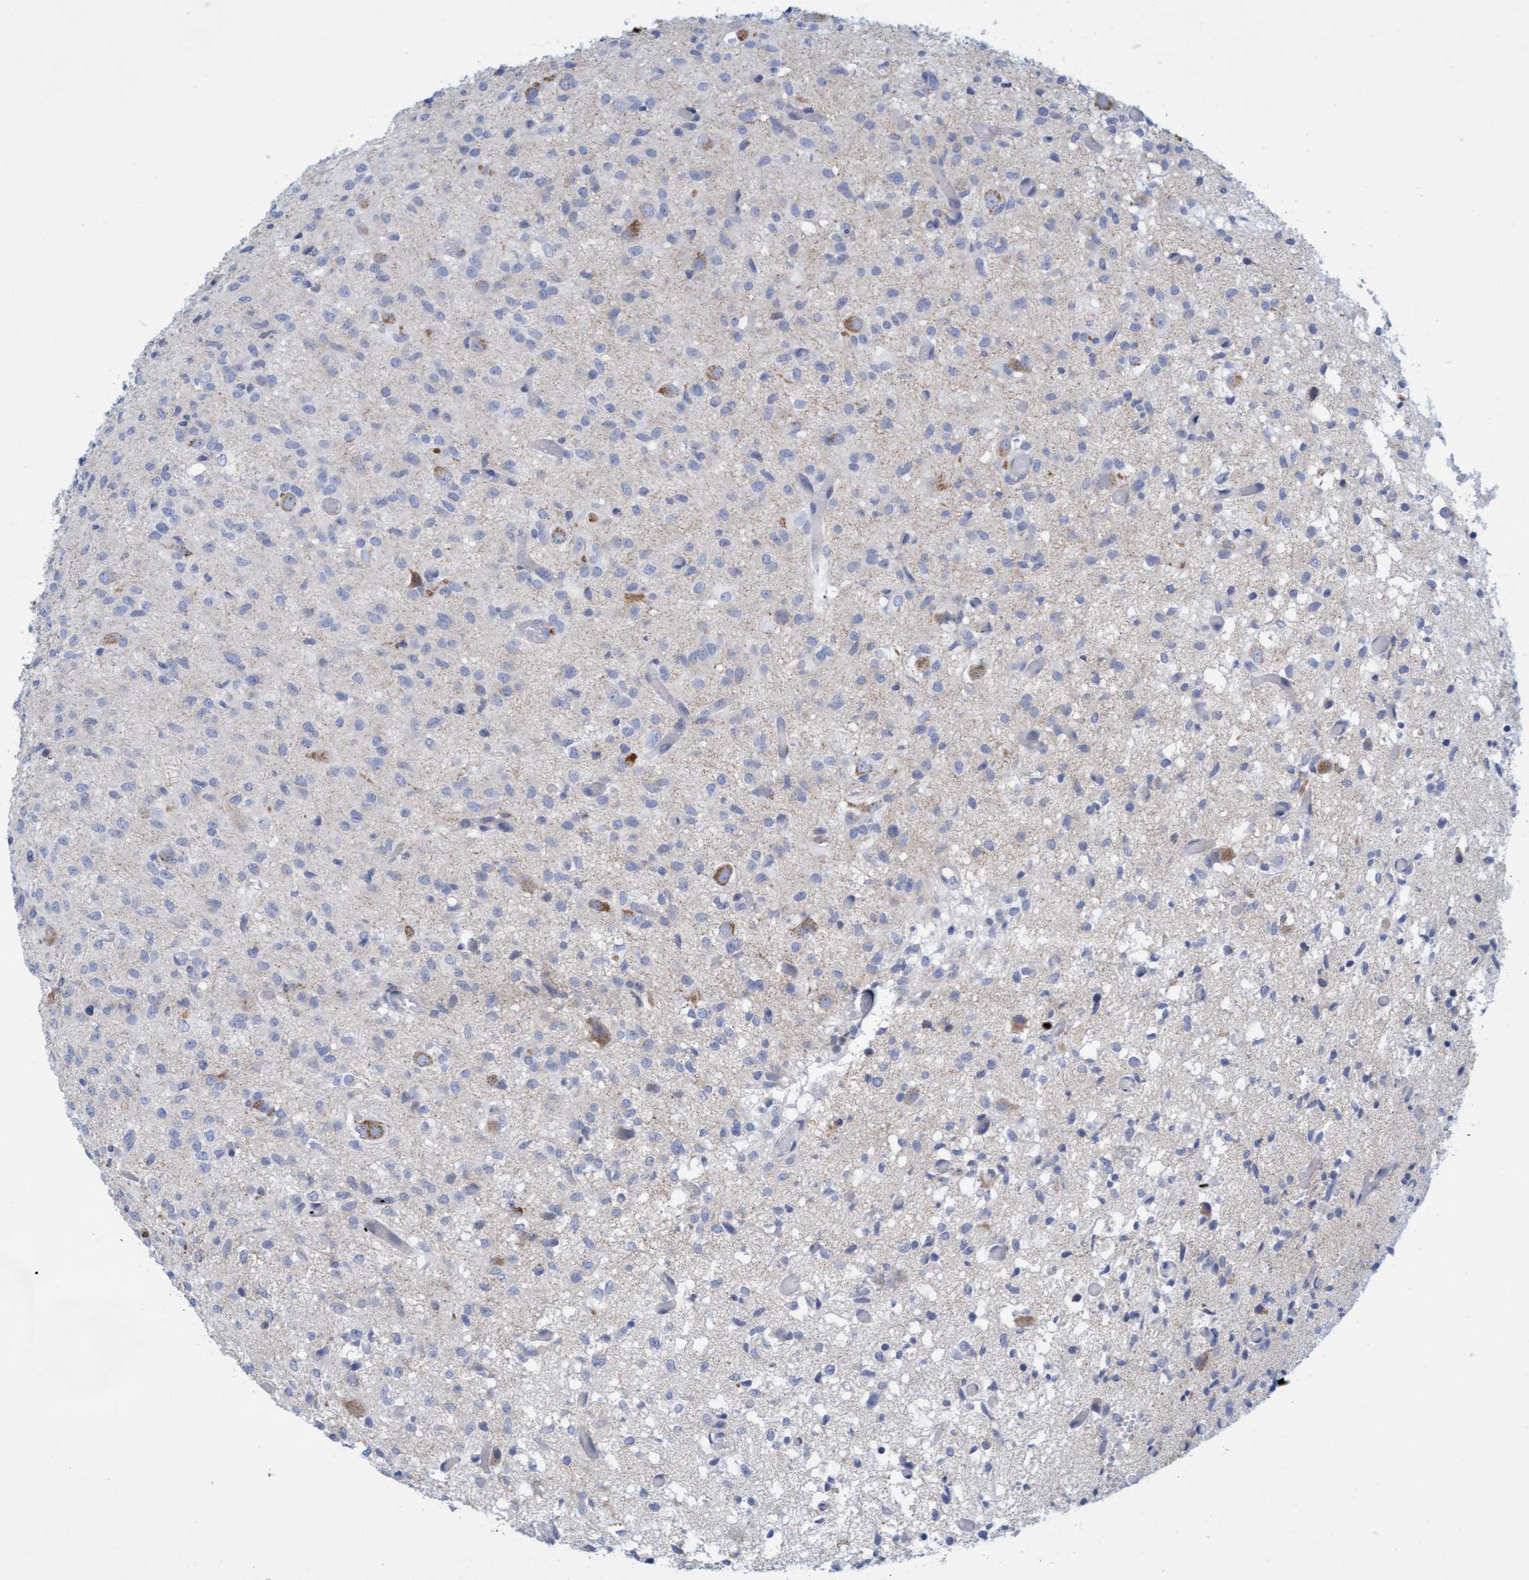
{"staining": {"intensity": "negative", "quantity": "none", "location": "none"}, "tissue": "glioma", "cell_type": "Tumor cells", "image_type": "cancer", "snomed": [{"axis": "morphology", "description": "Glioma, malignant, High grade"}, {"axis": "topography", "description": "Brain"}], "caption": "Human malignant high-grade glioma stained for a protein using immunohistochemistry exhibits no expression in tumor cells.", "gene": "SGSH", "patient": {"sex": "female", "age": 59}}